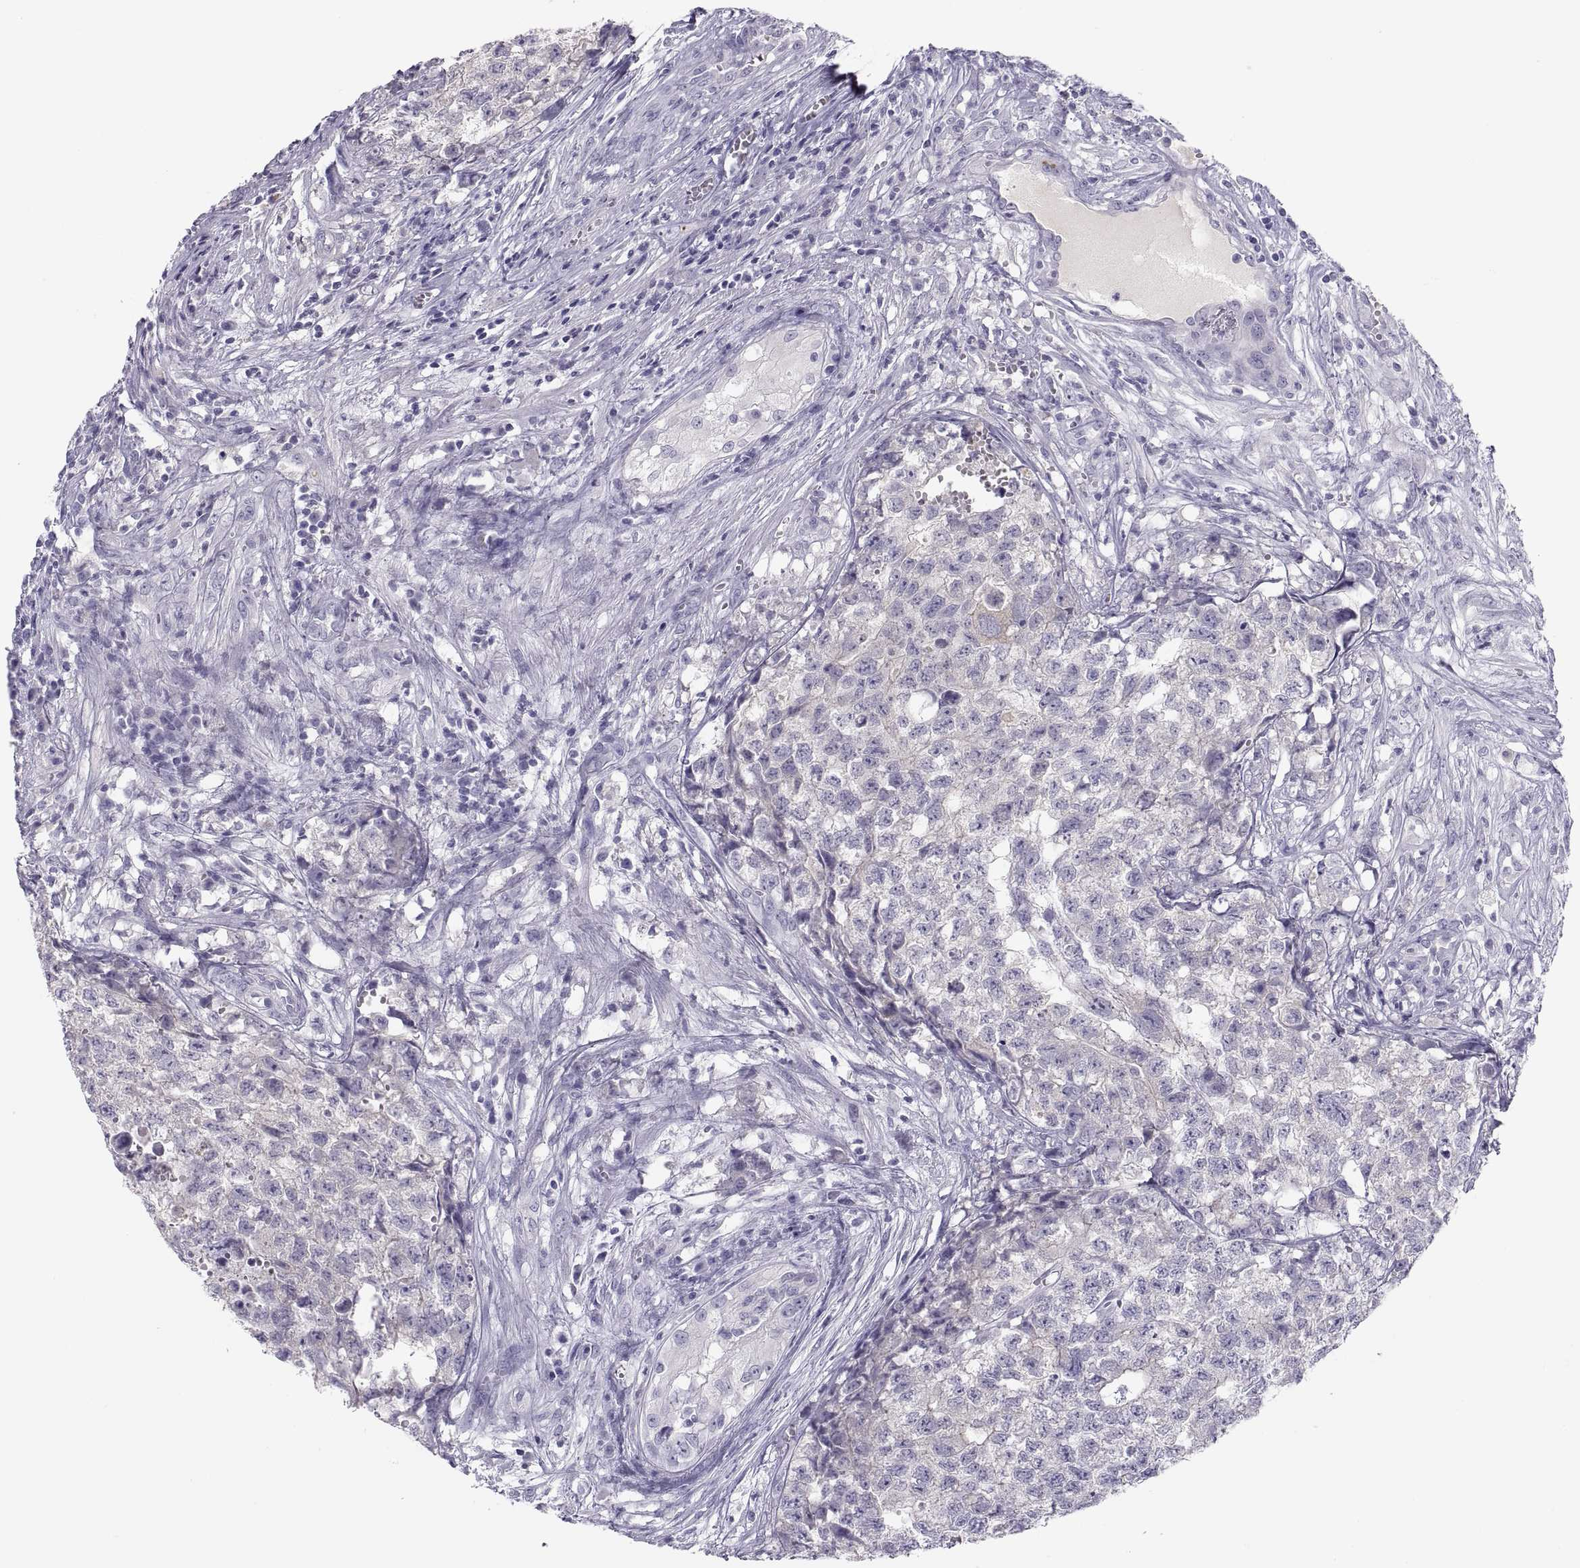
{"staining": {"intensity": "negative", "quantity": "none", "location": "none"}, "tissue": "testis cancer", "cell_type": "Tumor cells", "image_type": "cancer", "snomed": [{"axis": "morphology", "description": "Seminoma, NOS"}, {"axis": "morphology", "description": "Carcinoma, Embryonal, NOS"}, {"axis": "topography", "description": "Testis"}], "caption": "Photomicrograph shows no protein staining in tumor cells of testis cancer tissue.", "gene": "MAGEB2", "patient": {"sex": "male", "age": 22}}